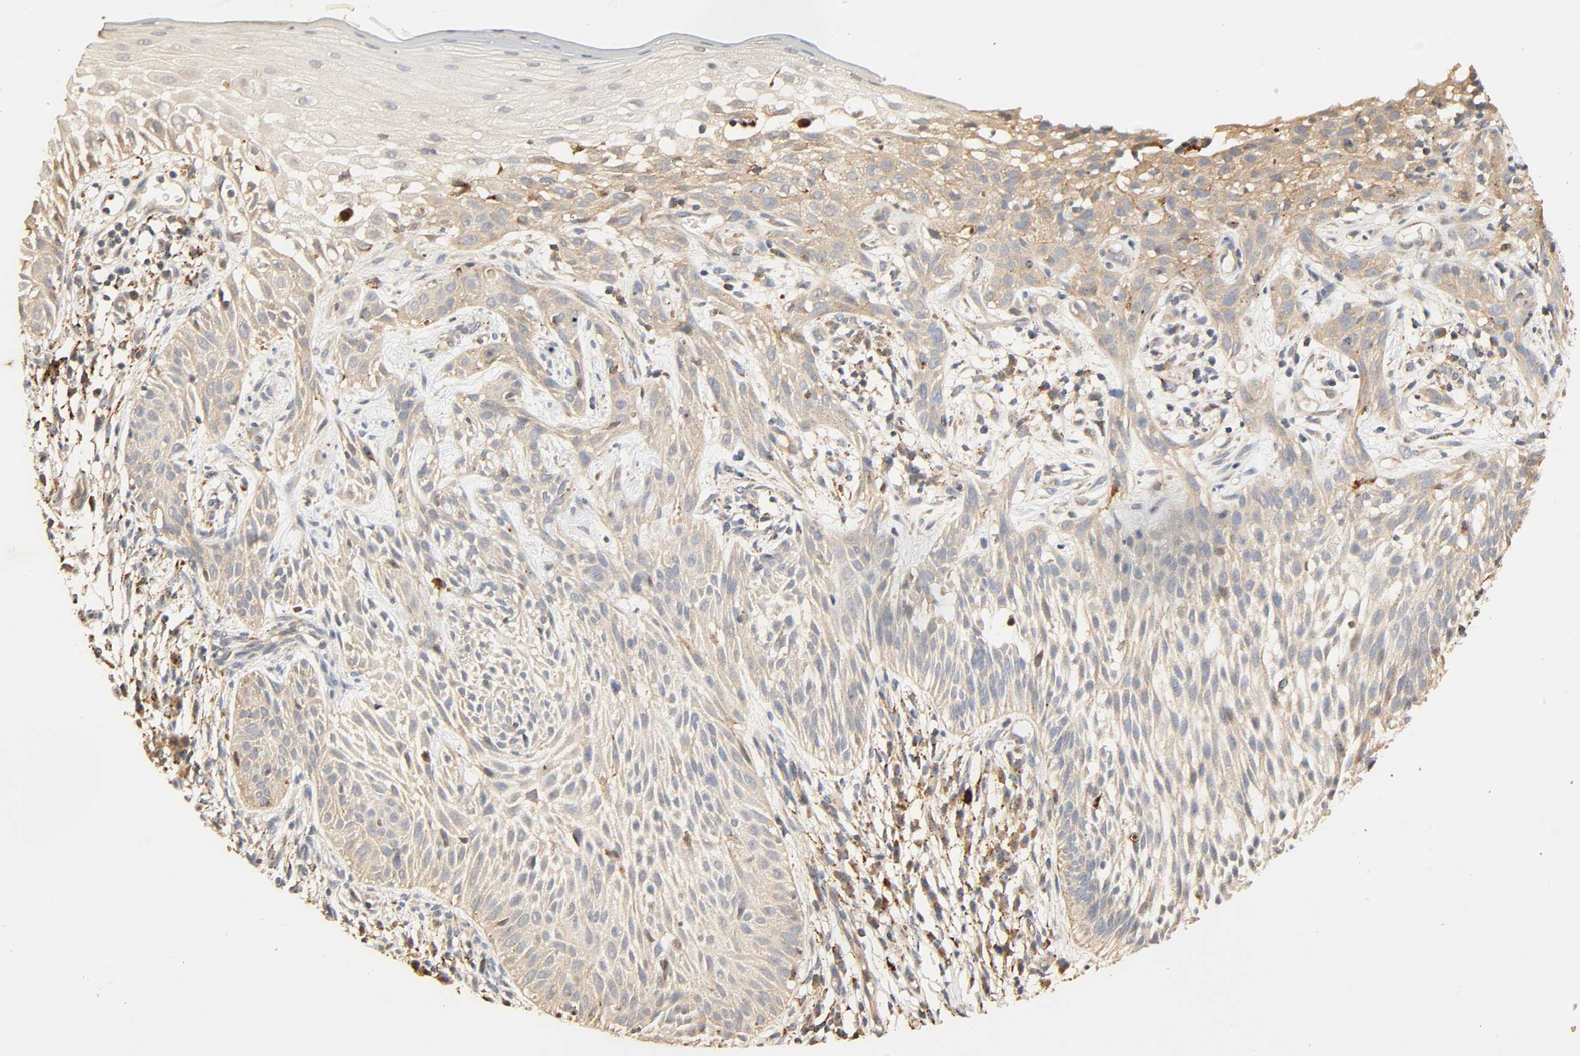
{"staining": {"intensity": "weak", "quantity": ">75%", "location": "cytoplasmic/membranous"}, "tissue": "skin cancer", "cell_type": "Tumor cells", "image_type": "cancer", "snomed": [{"axis": "morphology", "description": "Normal tissue, NOS"}, {"axis": "morphology", "description": "Basal cell carcinoma"}, {"axis": "topography", "description": "Skin"}], "caption": "Protein staining demonstrates weak cytoplasmic/membranous positivity in about >75% of tumor cells in skin cancer.", "gene": "MAPK6", "patient": {"sex": "female", "age": 69}}